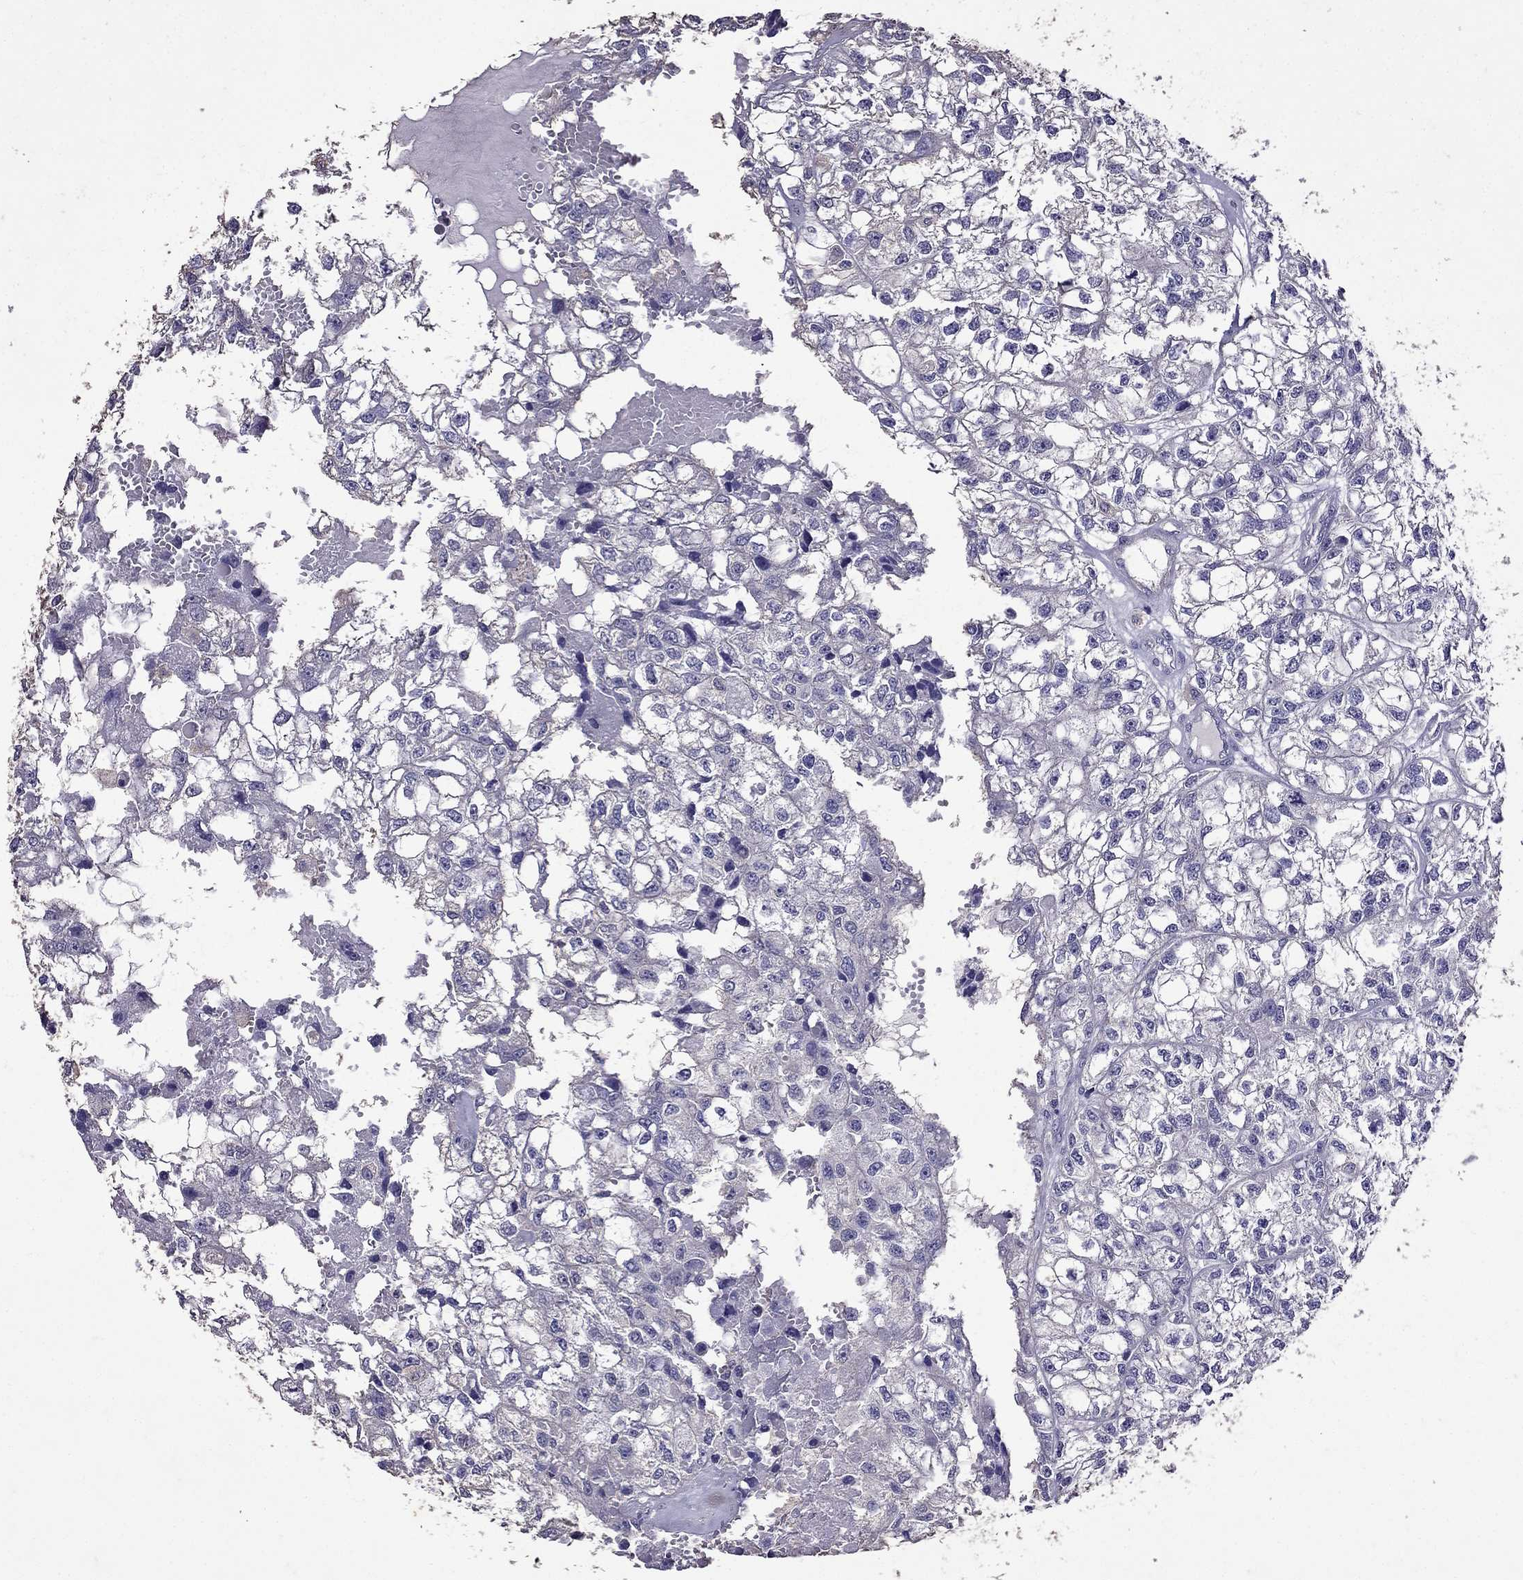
{"staining": {"intensity": "negative", "quantity": "none", "location": "none"}, "tissue": "renal cancer", "cell_type": "Tumor cells", "image_type": "cancer", "snomed": [{"axis": "morphology", "description": "Adenocarcinoma, NOS"}, {"axis": "topography", "description": "Kidney"}], "caption": "Protein analysis of renal cancer (adenocarcinoma) exhibits no significant staining in tumor cells. (Immunohistochemistry (ihc), brightfield microscopy, high magnification).", "gene": "NKX3-1", "patient": {"sex": "male", "age": 56}}